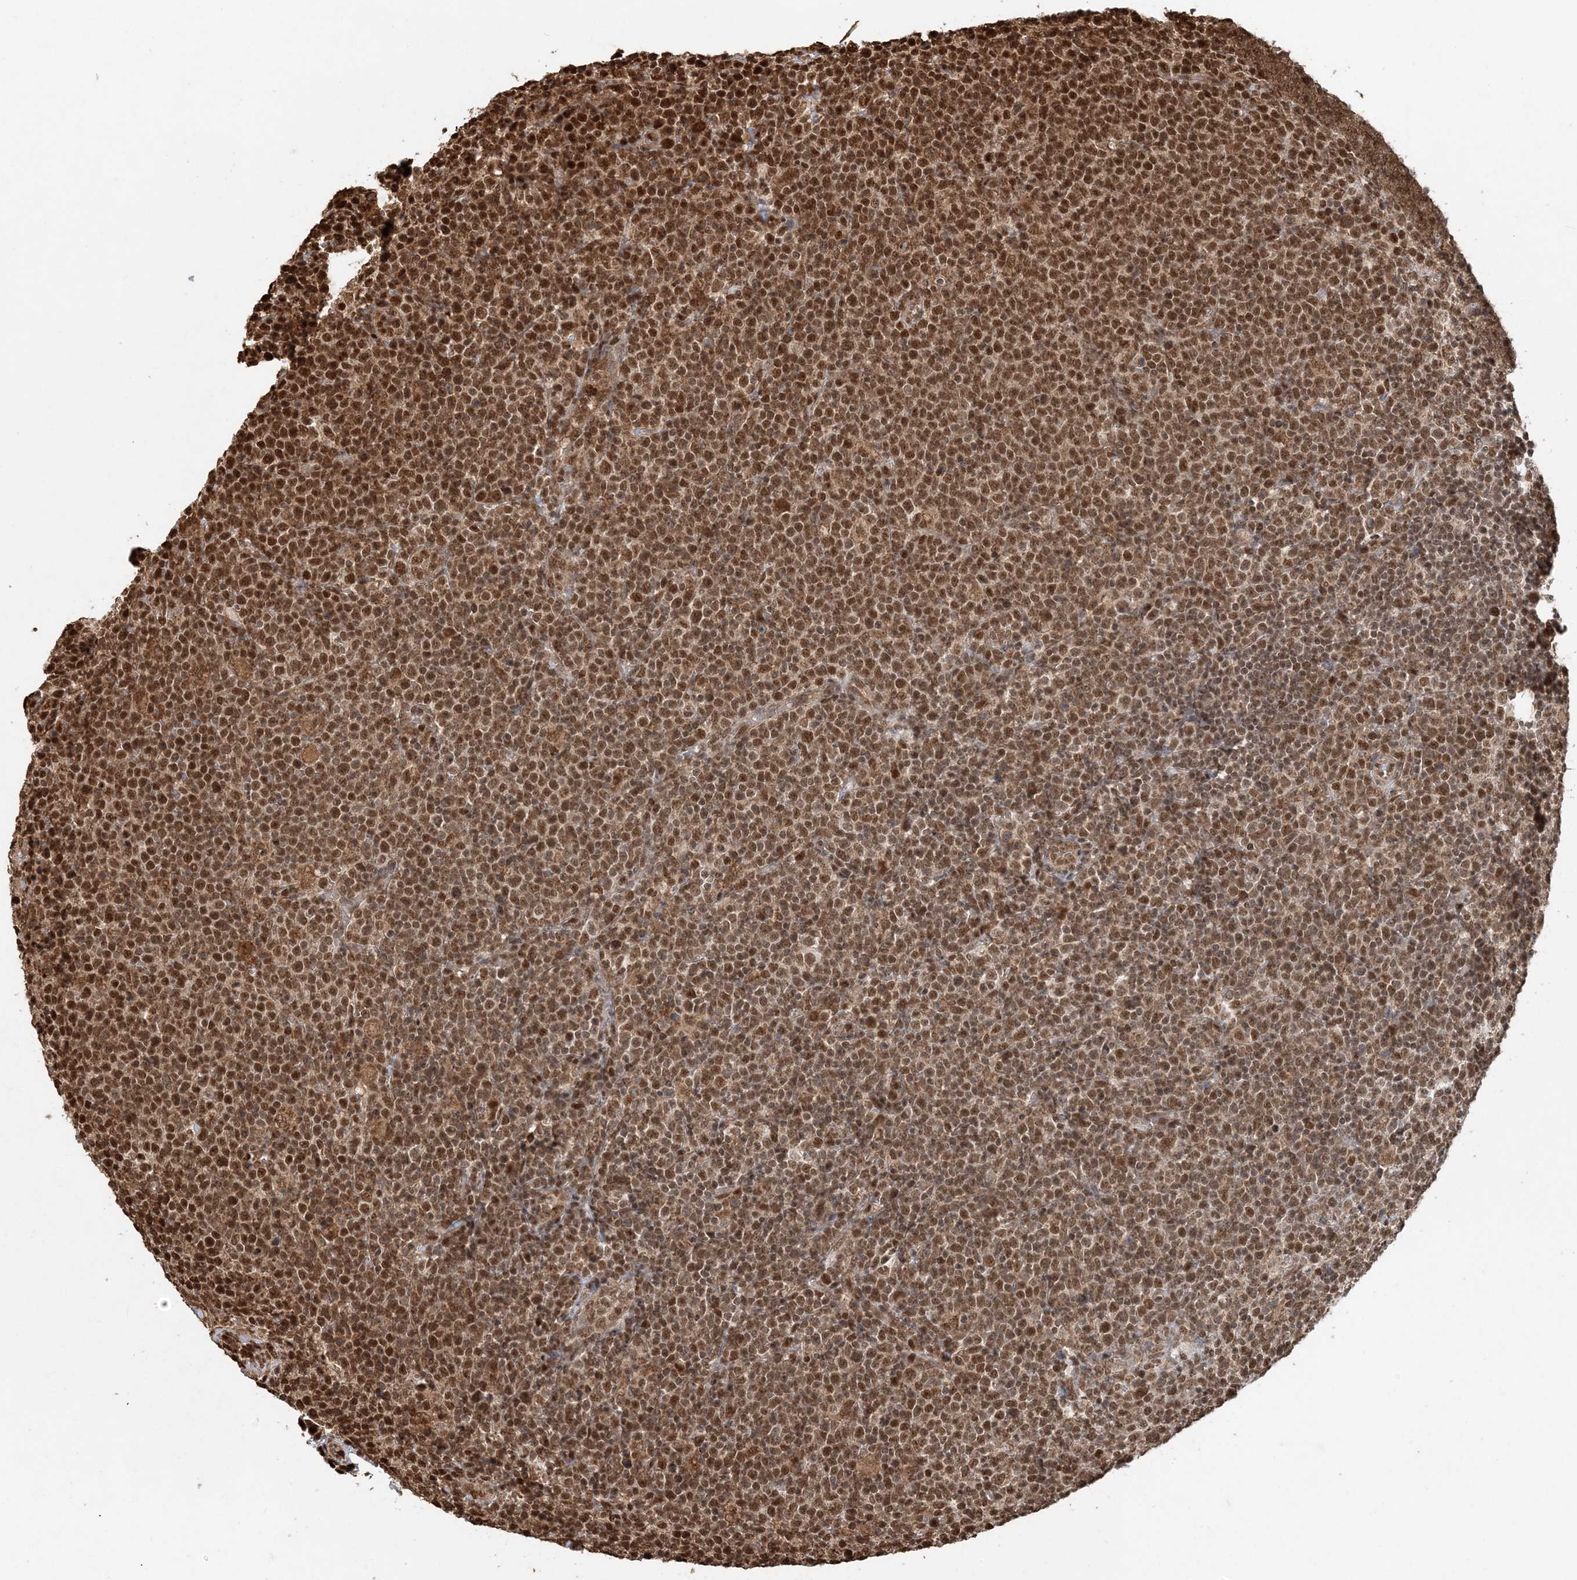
{"staining": {"intensity": "moderate", "quantity": ">75%", "location": "nuclear"}, "tissue": "lymphoma", "cell_type": "Tumor cells", "image_type": "cancer", "snomed": [{"axis": "morphology", "description": "Malignant lymphoma, non-Hodgkin's type, High grade"}, {"axis": "topography", "description": "Lymph node"}], "caption": "A brown stain shows moderate nuclear staining of a protein in malignant lymphoma, non-Hodgkin's type (high-grade) tumor cells. (IHC, brightfield microscopy, high magnification).", "gene": "ARHGAP35", "patient": {"sex": "male", "age": 61}}